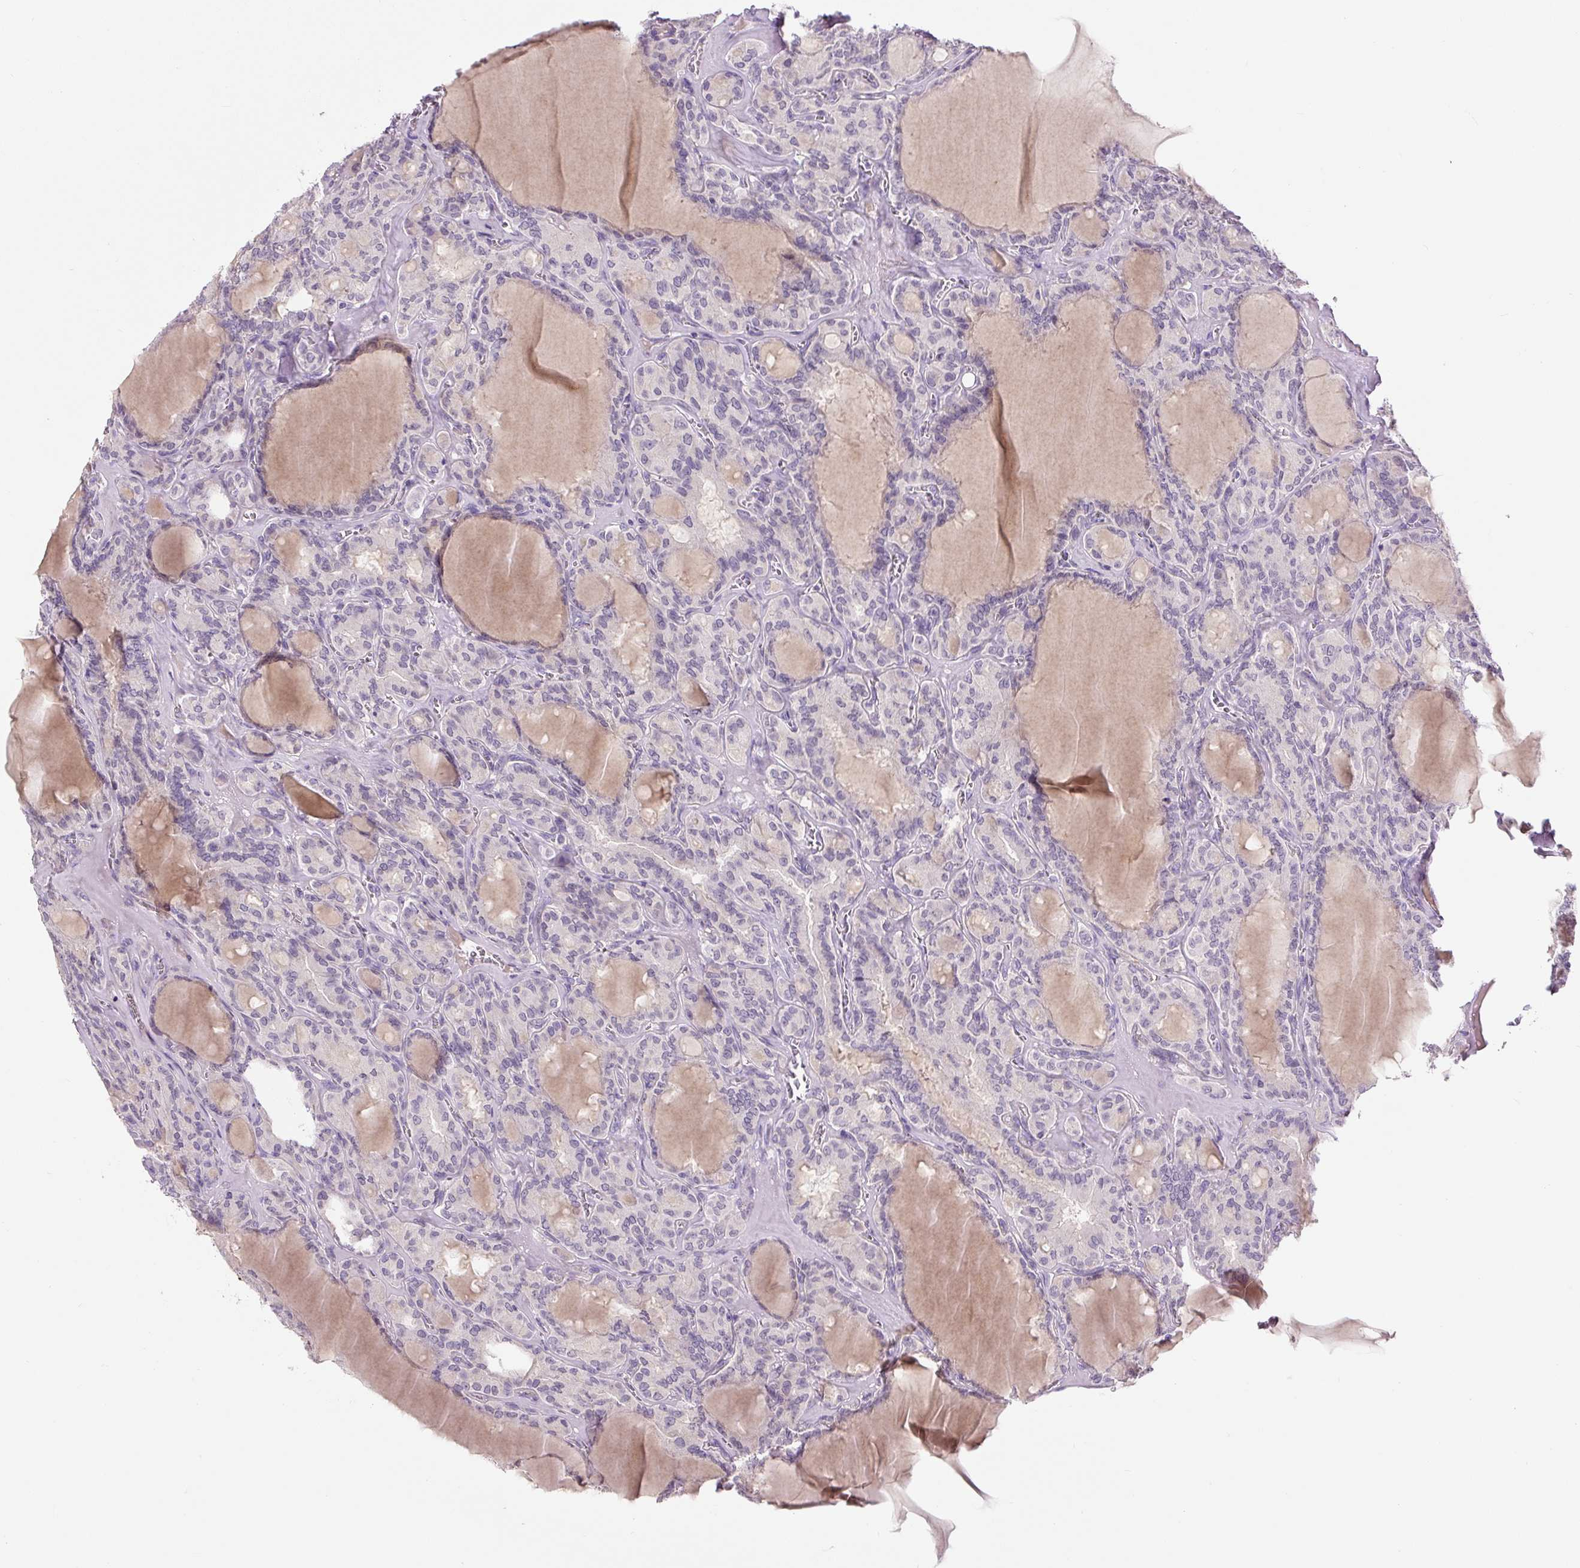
{"staining": {"intensity": "negative", "quantity": "none", "location": "none"}, "tissue": "thyroid cancer", "cell_type": "Tumor cells", "image_type": "cancer", "snomed": [{"axis": "morphology", "description": "Papillary adenocarcinoma, NOS"}, {"axis": "topography", "description": "Thyroid gland"}], "caption": "This is an immunohistochemistry image of human thyroid cancer. There is no expression in tumor cells.", "gene": "FABP7", "patient": {"sex": "male", "age": 87}}